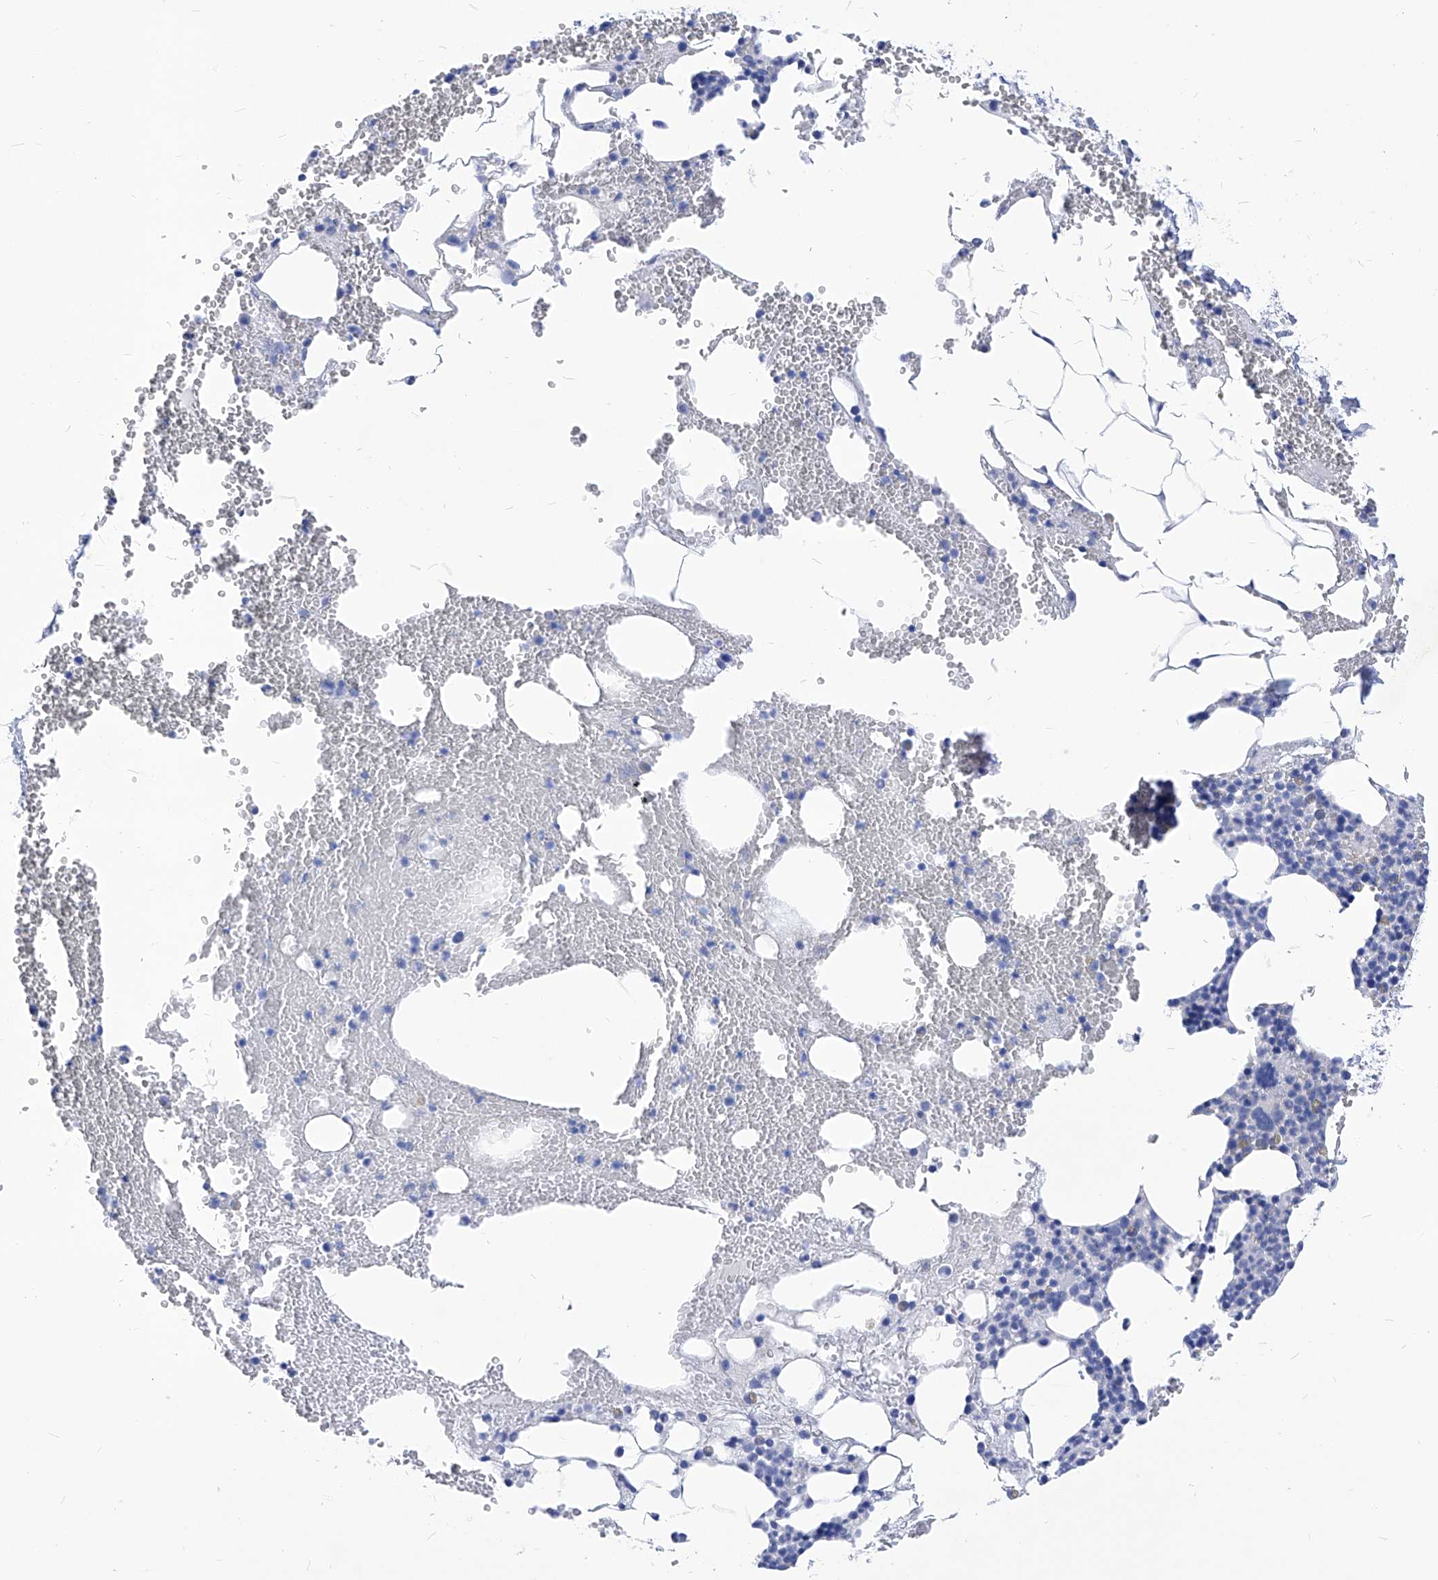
{"staining": {"intensity": "negative", "quantity": "none", "location": "none"}, "tissue": "bone marrow", "cell_type": "Hematopoietic cells", "image_type": "normal", "snomed": [{"axis": "morphology", "description": "Normal tissue, NOS"}, {"axis": "morphology", "description": "Inflammation, NOS"}, {"axis": "topography", "description": "Bone marrow"}], "caption": "Photomicrograph shows no protein expression in hematopoietic cells of benign bone marrow.", "gene": "XPNPEP1", "patient": {"sex": "female", "age": 78}}